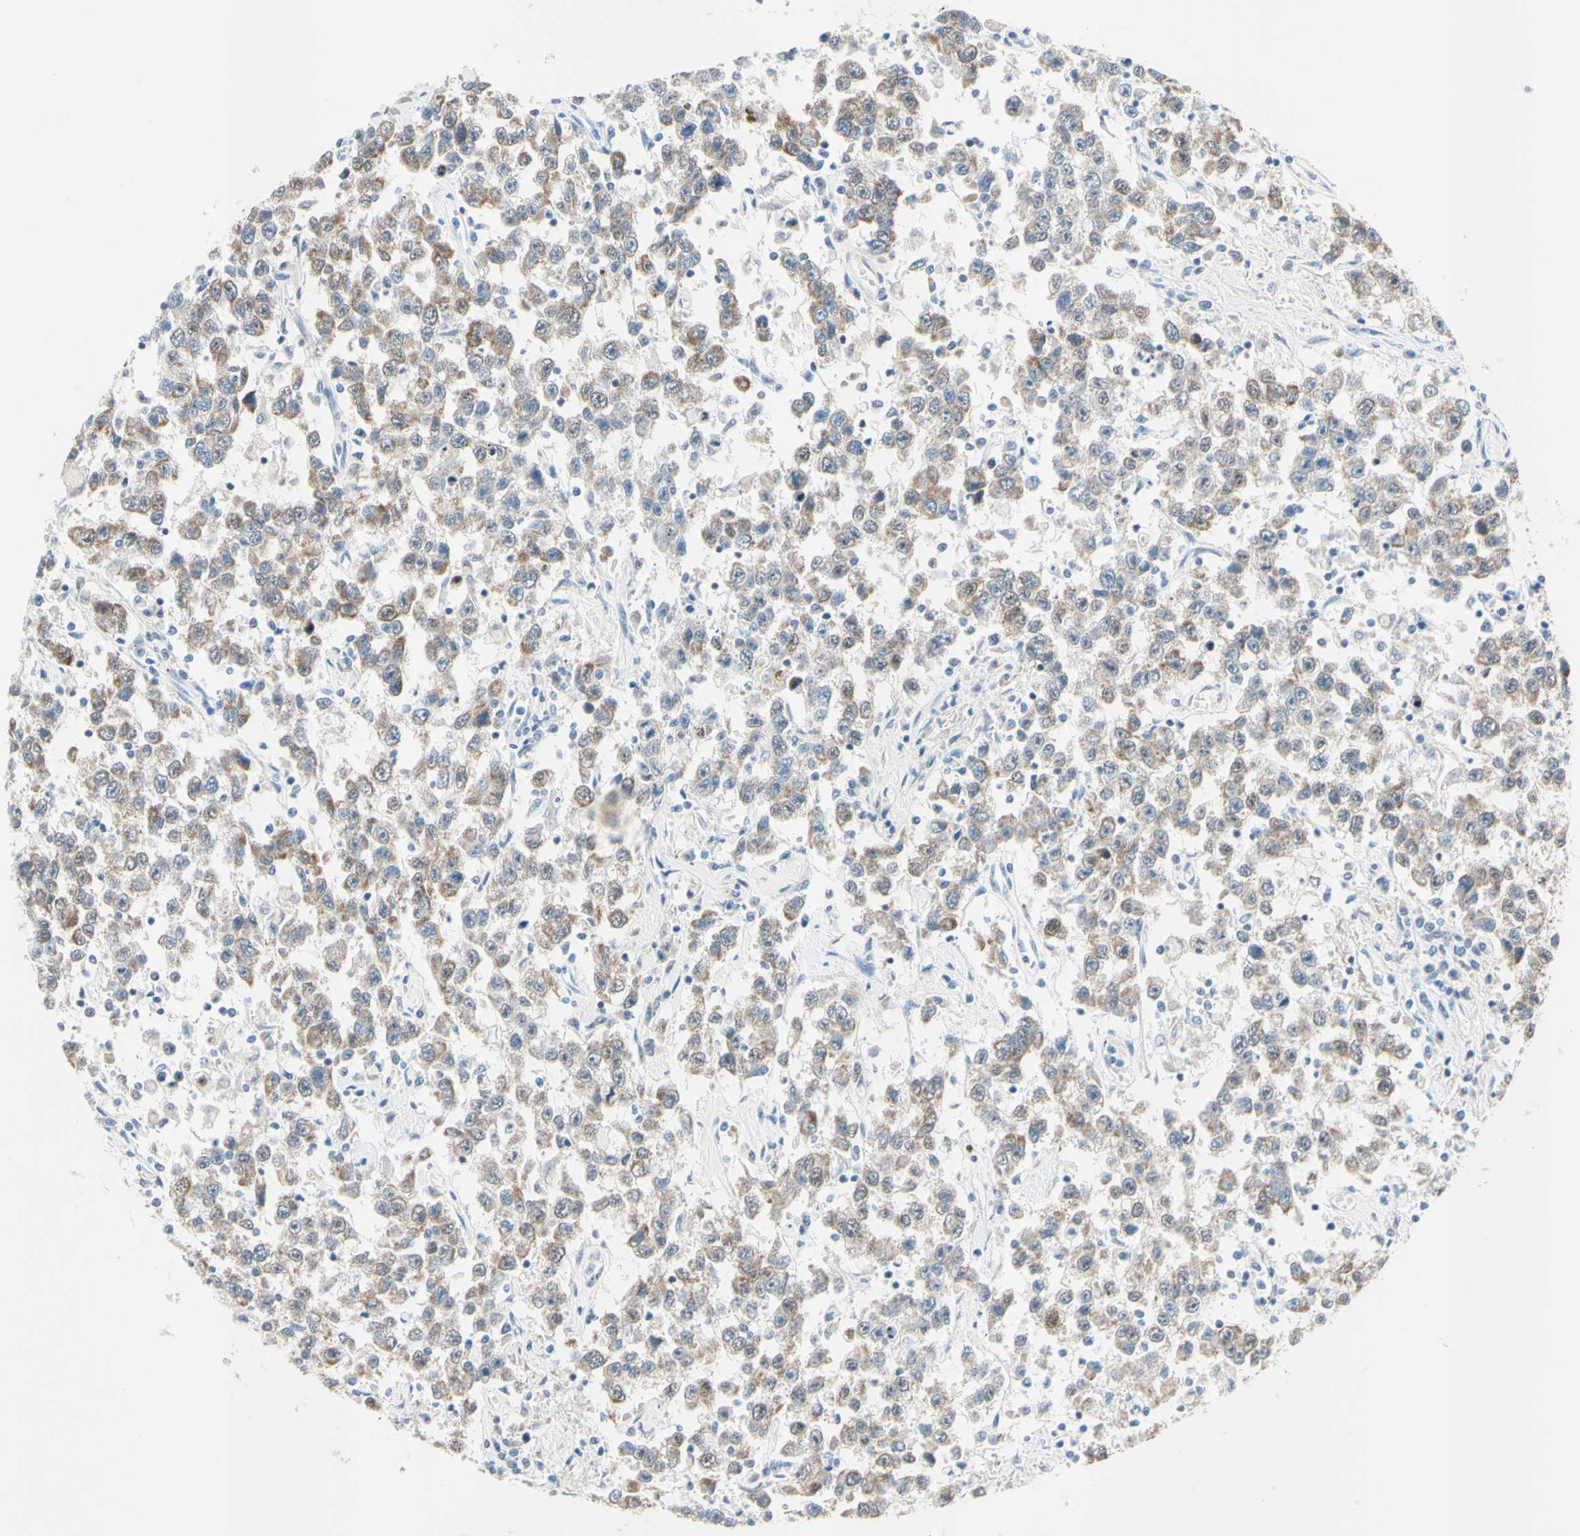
{"staining": {"intensity": "weak", "quantity": ">75%", "location": "cytoplasmic/membranous"}, "tissue": "testis cancer", "cell_type": "Tumor cells", "image_type": "cancer", "snomed": [{"axis": "morphology", "description": "Seminoma, NOS"}, {"axis": "topography", "description": "Testis"}], "caption": "This is an image of IHC staining of testis seminoma, which shows weak staining in the cytoplasmic/membranous of tumor cells.", "gene": "MFF", "patient": {"sex": "male", "age": 41}}